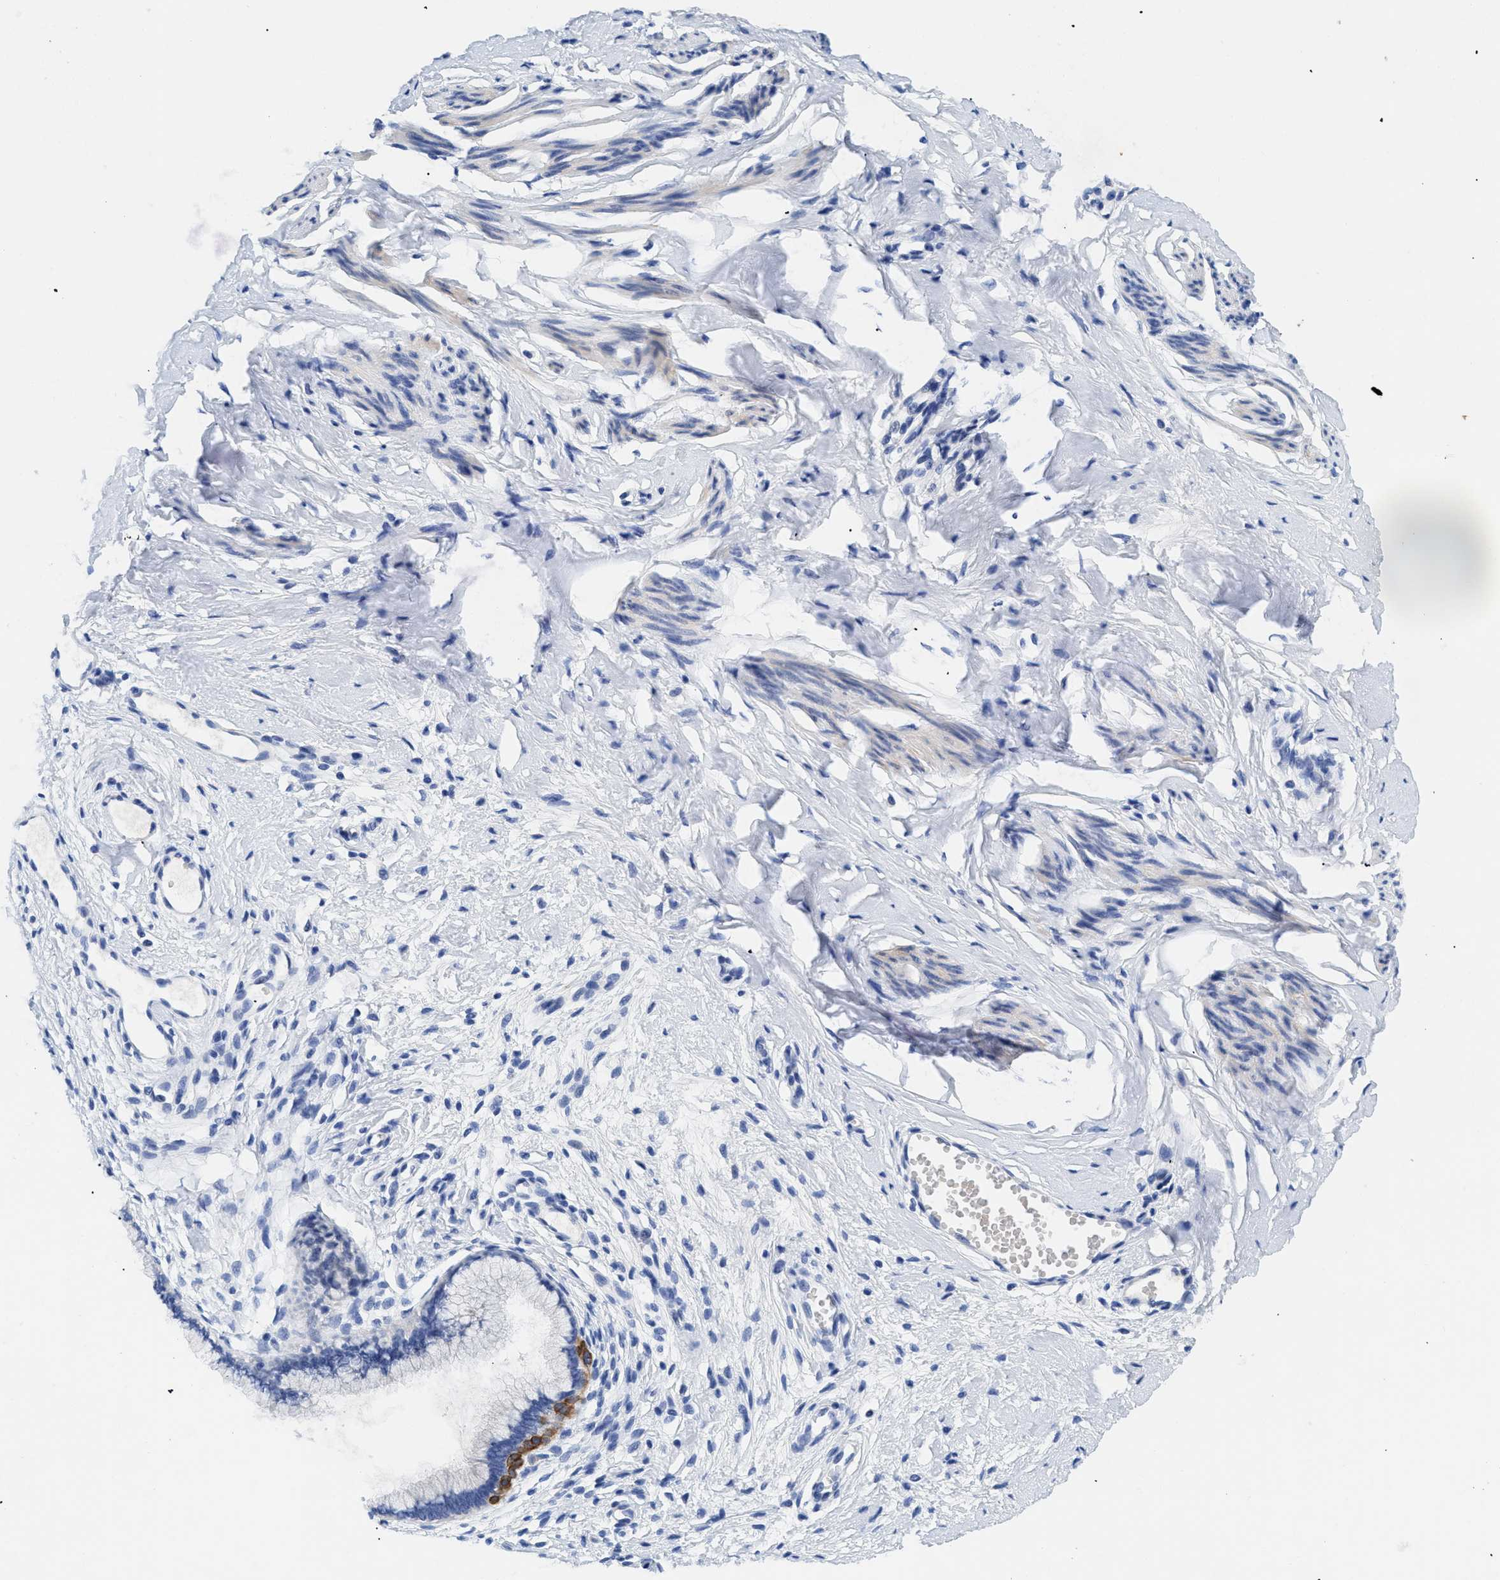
{"staining": {"intensity": "negative", "quantity": "none", "location": "none"}, "tissue": "cervix", "cell_type": "Glandular cells", "image_type": "normal", "snomed": [{"axis": "morphology", "description": "Normal tissue, NOS"}, {"axis": "topography", "description": "Cervix"}], "caption": "Immunohistochemical staining of normal cervix demonstrates no significant positivity in glandular cells.", "gene": "TMEM68", "patient": {"sex": "female", "age": 65}}